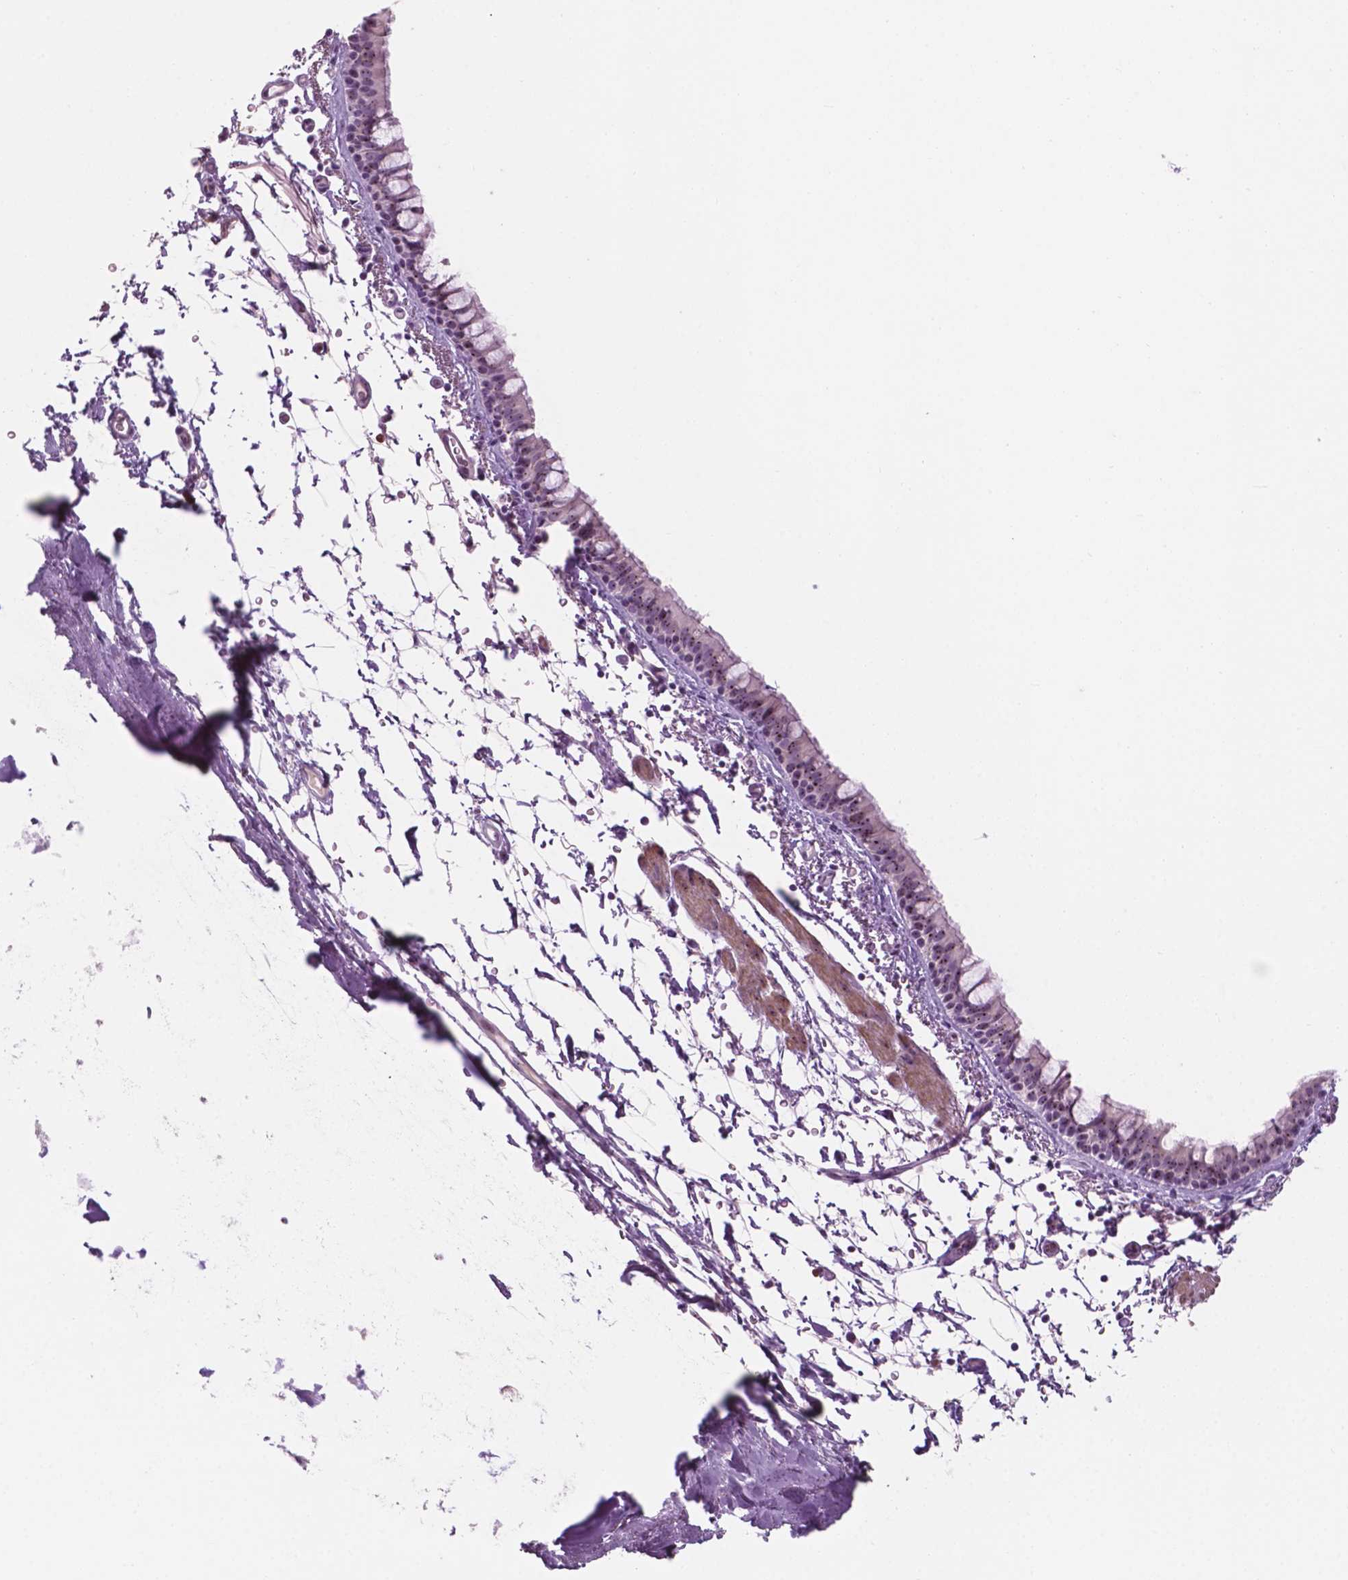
{"staining": {"intensity": "weak", "quantity": "25%-75%", "location": "nuclear"}, "tissue": "bronchus", "cell_type": "Respiratory epithelial cells", "image_type": "normal", "snomed": [{"axis": "morphology", "description": "Normal tissue, NOS"}, {"axis": "topography", "description": "Bronchus"}], "caption": "About 25%-75% of respiratory epithelial cells in benign bronchus show weak nuclear protein staining as visualized by brown immunohistochemical staining.", "gene": "ZNF853", "patient": {"sex": "female", "age": 61}}